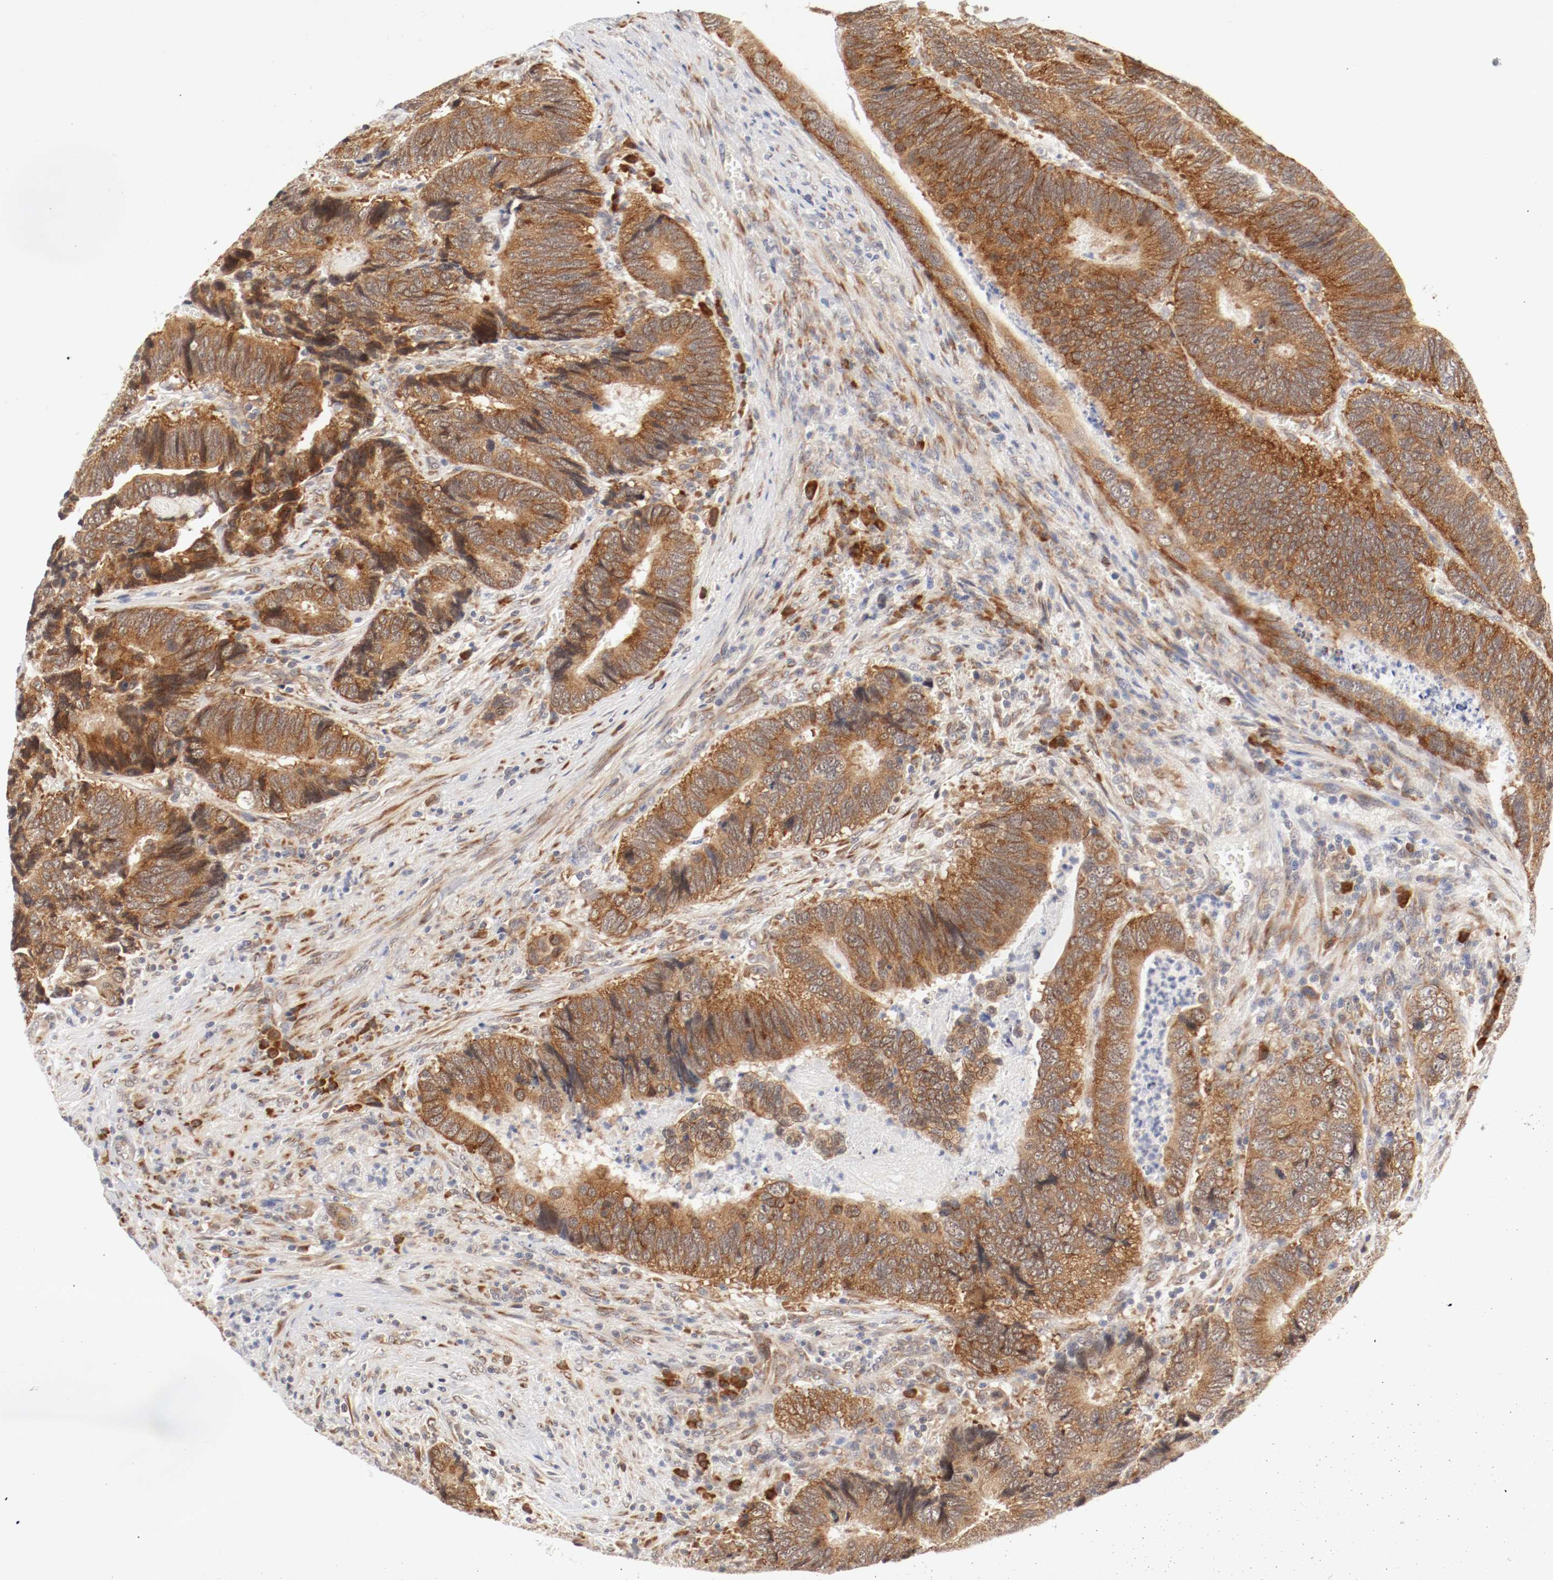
{"staining": {"intensity": "moderate", "quantity": ">75%", "location": "cytoplasmic/membranous"}, "tissue": "colorectal cancer", "cell_type": "Tumor cells", "image_type": "cancer", "snomed": [{"axis": "morphology", "description": "Adenocarcinoma, NOS"}, {"axis": "topography", "description": "Colon"}], "caption": "There is medium levels of moderate cytoplasmic/membranous expression in tumor cells of colorectal adenocarcinoma, as demonstrated by immunohistochemical staining (brown color).", "gene": "FKBP3", "patient": {"sex": "male", "age": 72}}